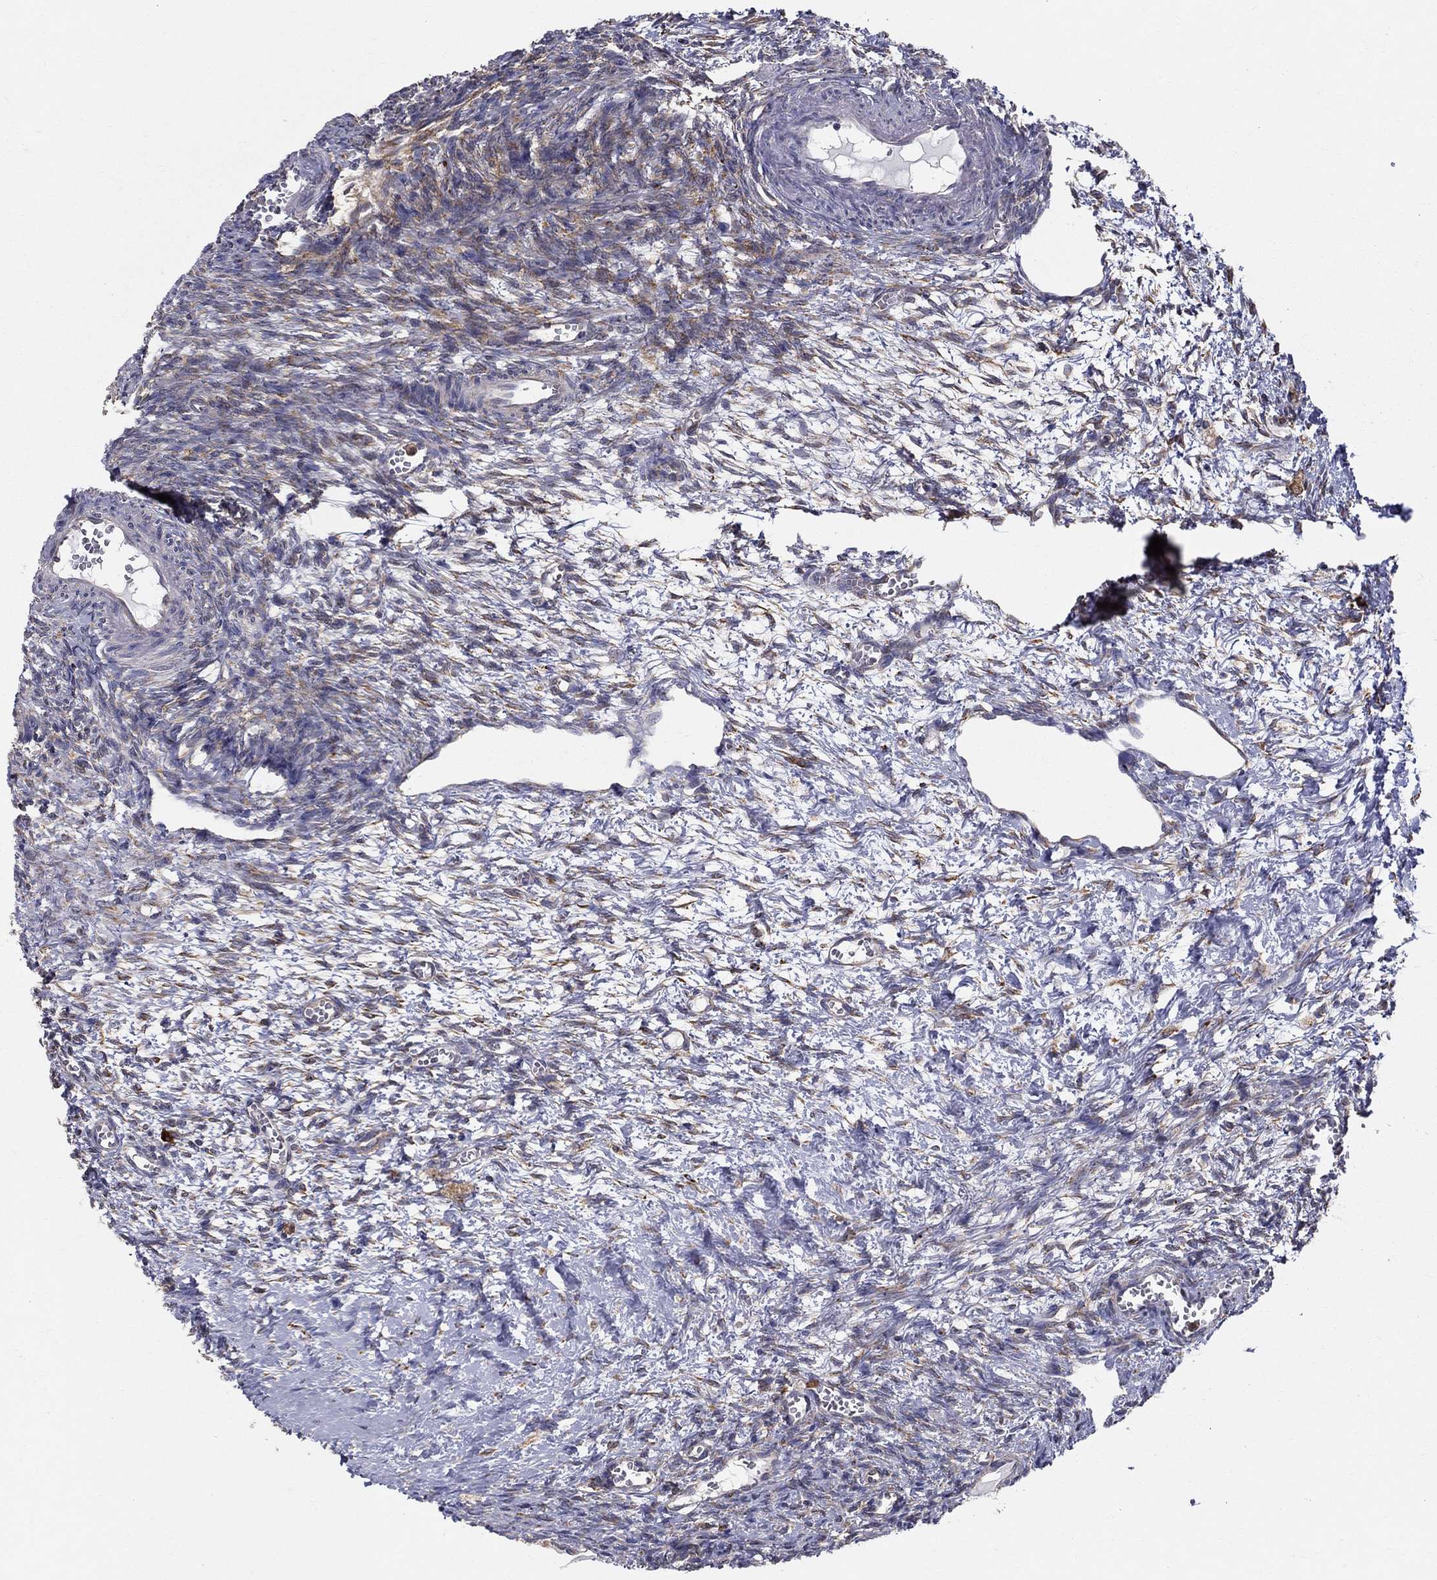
{"staining": {"intensity": "negative", "quantity": "none", "location": "none"}, "tissue": "ovary", "cell_type": "Ovarian stroma cells", "image_type": "normal", "snomed": [{"axis": "morphology", "description": "Normal tissue, NOS"}, {"axis": "topography", "description": "Ovary"}], "caption": "Ovary stained for a protein using immunohistochemistry shows no positivity ovarian stroma cells.", "gene": "PRDX4", "patient": {"sex": "female", "age": 27}}